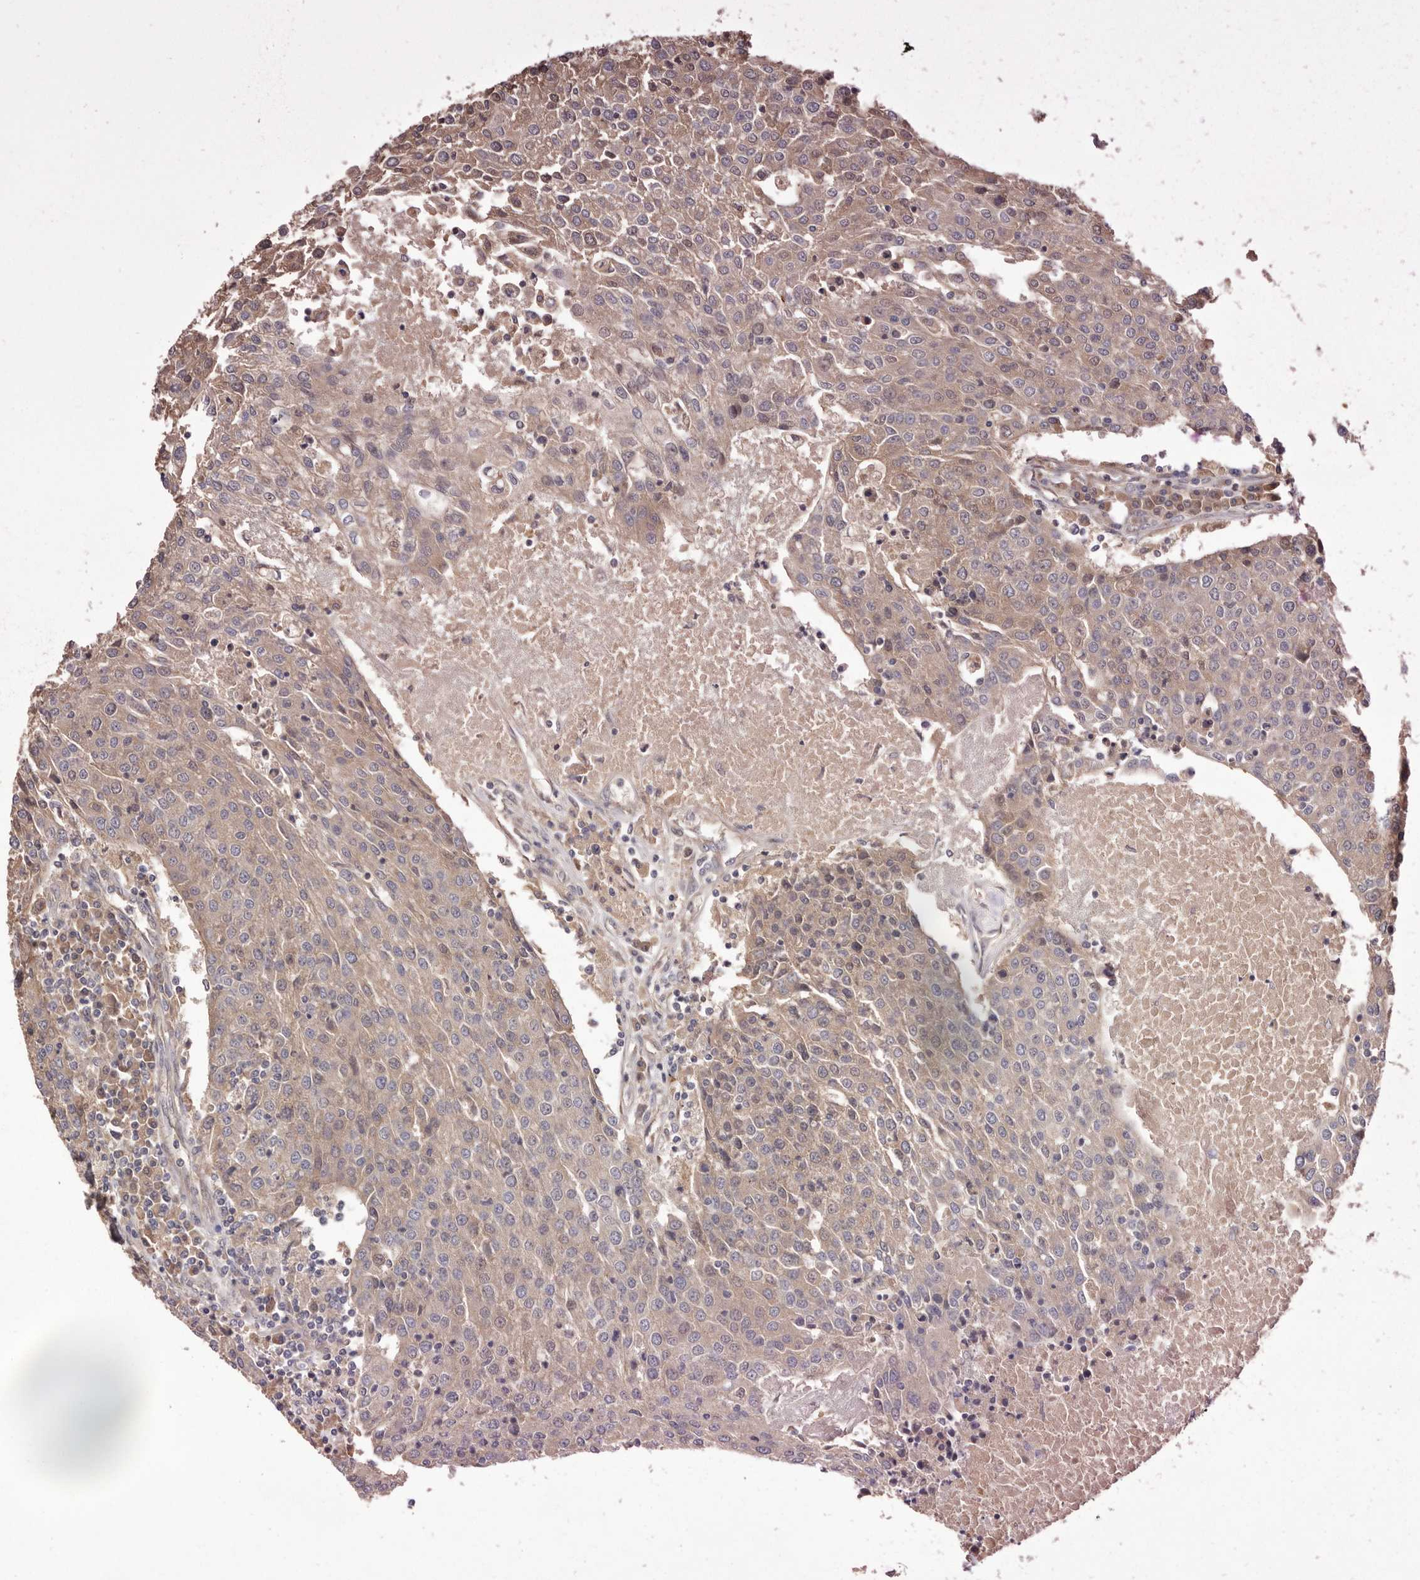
{"staining": {"intensity": "weak", "quantity": ">75%", "location": "cytoplasmic/membranous"}, "tissue": "urothelial cancer", "cell_type": "Tumor cells", "image_type": "cancer", "snomed": [{"axis": "morphology", "description": "Urothelial carcinoma, High grade"}, {"axis": "topography", "description": "Urinary bladder"}], "caption": "Weak cytoplasmic/membranous protein staining is appreciated in about >75% of tumor cells in urothelial cancer. (Brightfield microscopy of DAB IHC at high magnification).", "gene": "DOP1A", "patient": {"sex": "female", "age": 85}}